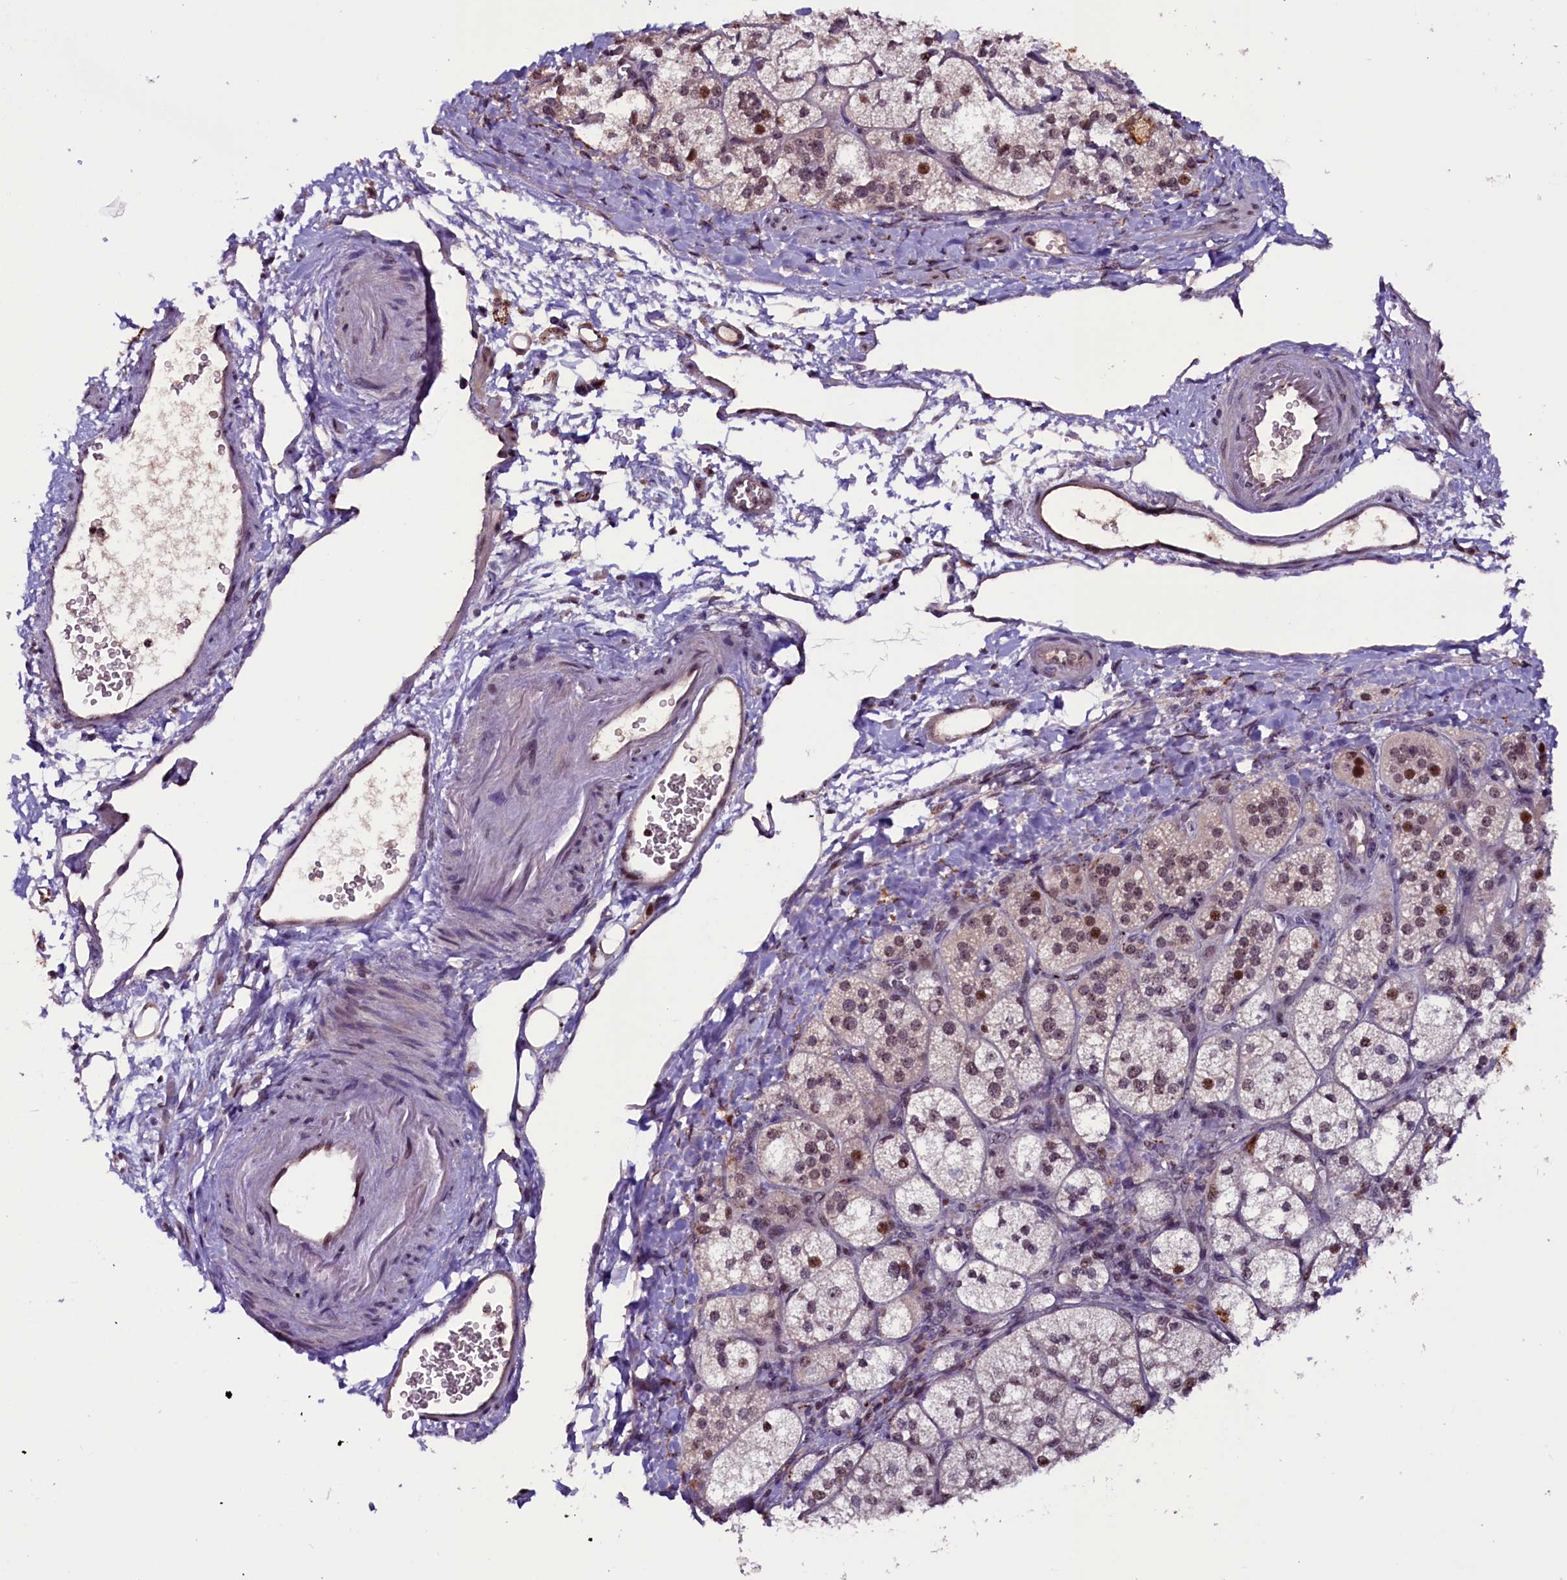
{"staining": {"intensity": "strong", "quantity": "25%-75%", "location": "cytoplasmic/membranous,nuclear"}, "tissue": "adrenal gland", "cell_type": "Glandular cells", "image_type": "normal", "snomed": [{"axis": "morphology", "description": "Normal tissue, NOS"}, {"axis": "topography", "description": "Adrenal gland"}], "caption": "IHC image of unremarkable adrenal gland stained for a protein (brown), which displays high levels of strong cytoplasmic/membranous,nuclear expression in about 25%-75% of glandular cells.", "gene": "RNMT", "patient": {"sex": "male", "age": 61}}